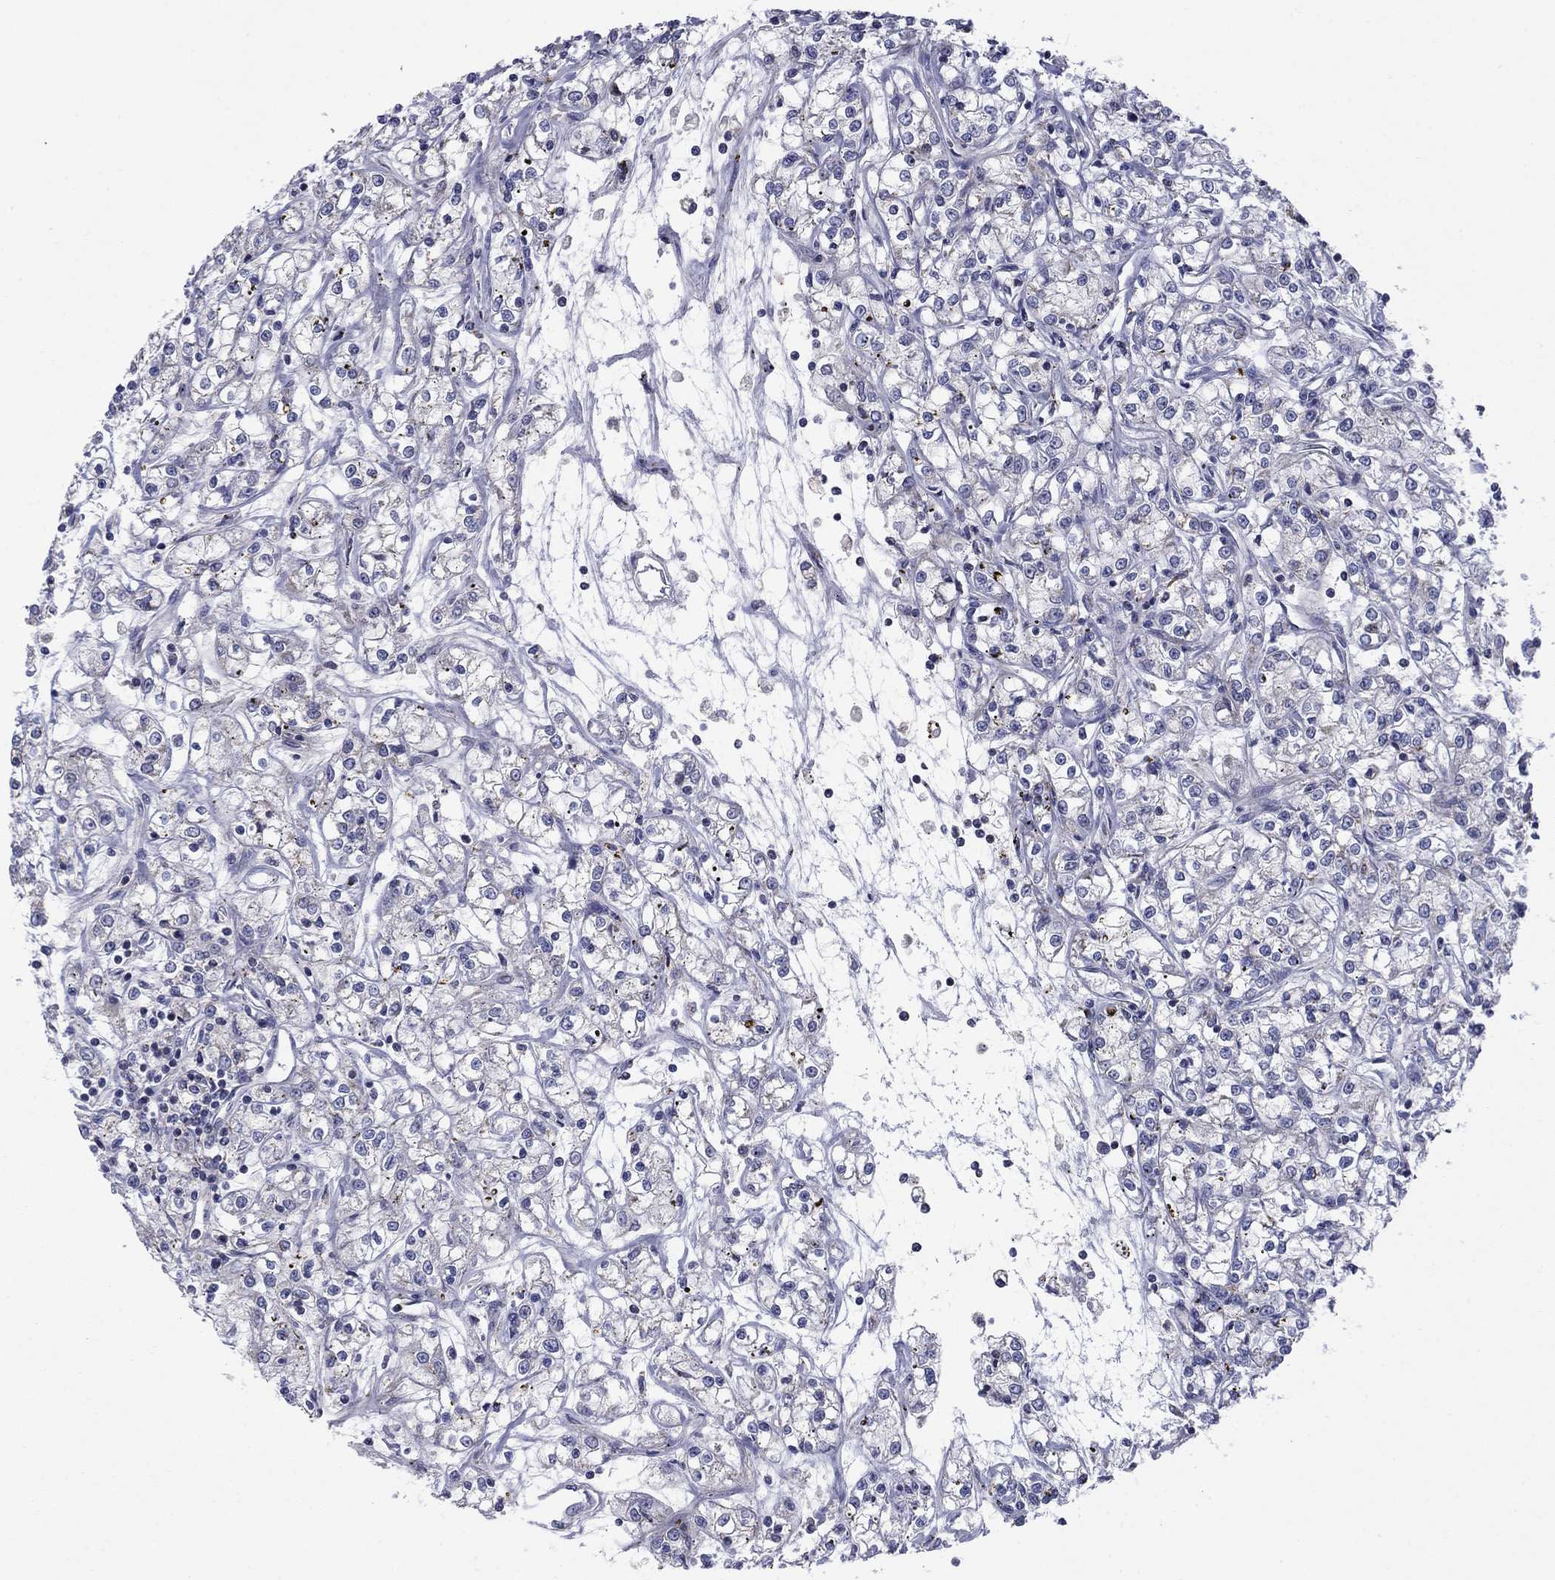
{"staining": {"intensity": "negative", "quantity": "none", "location": "none"}, "tissue": "renal cancer", "cell_type": "Tumor cells", "image_type": "cancer", "snomed": [{"axis": "morphology", "description": "Adenocarcinoma, NOS"}, {"axis": "topography", "description": "Kidney"}], "caption": "Tumor cells show no significant positivity in renal adenocarcinoma.", "gene": "DOP1B", "patient": {"sex": "female", "age": 59}}